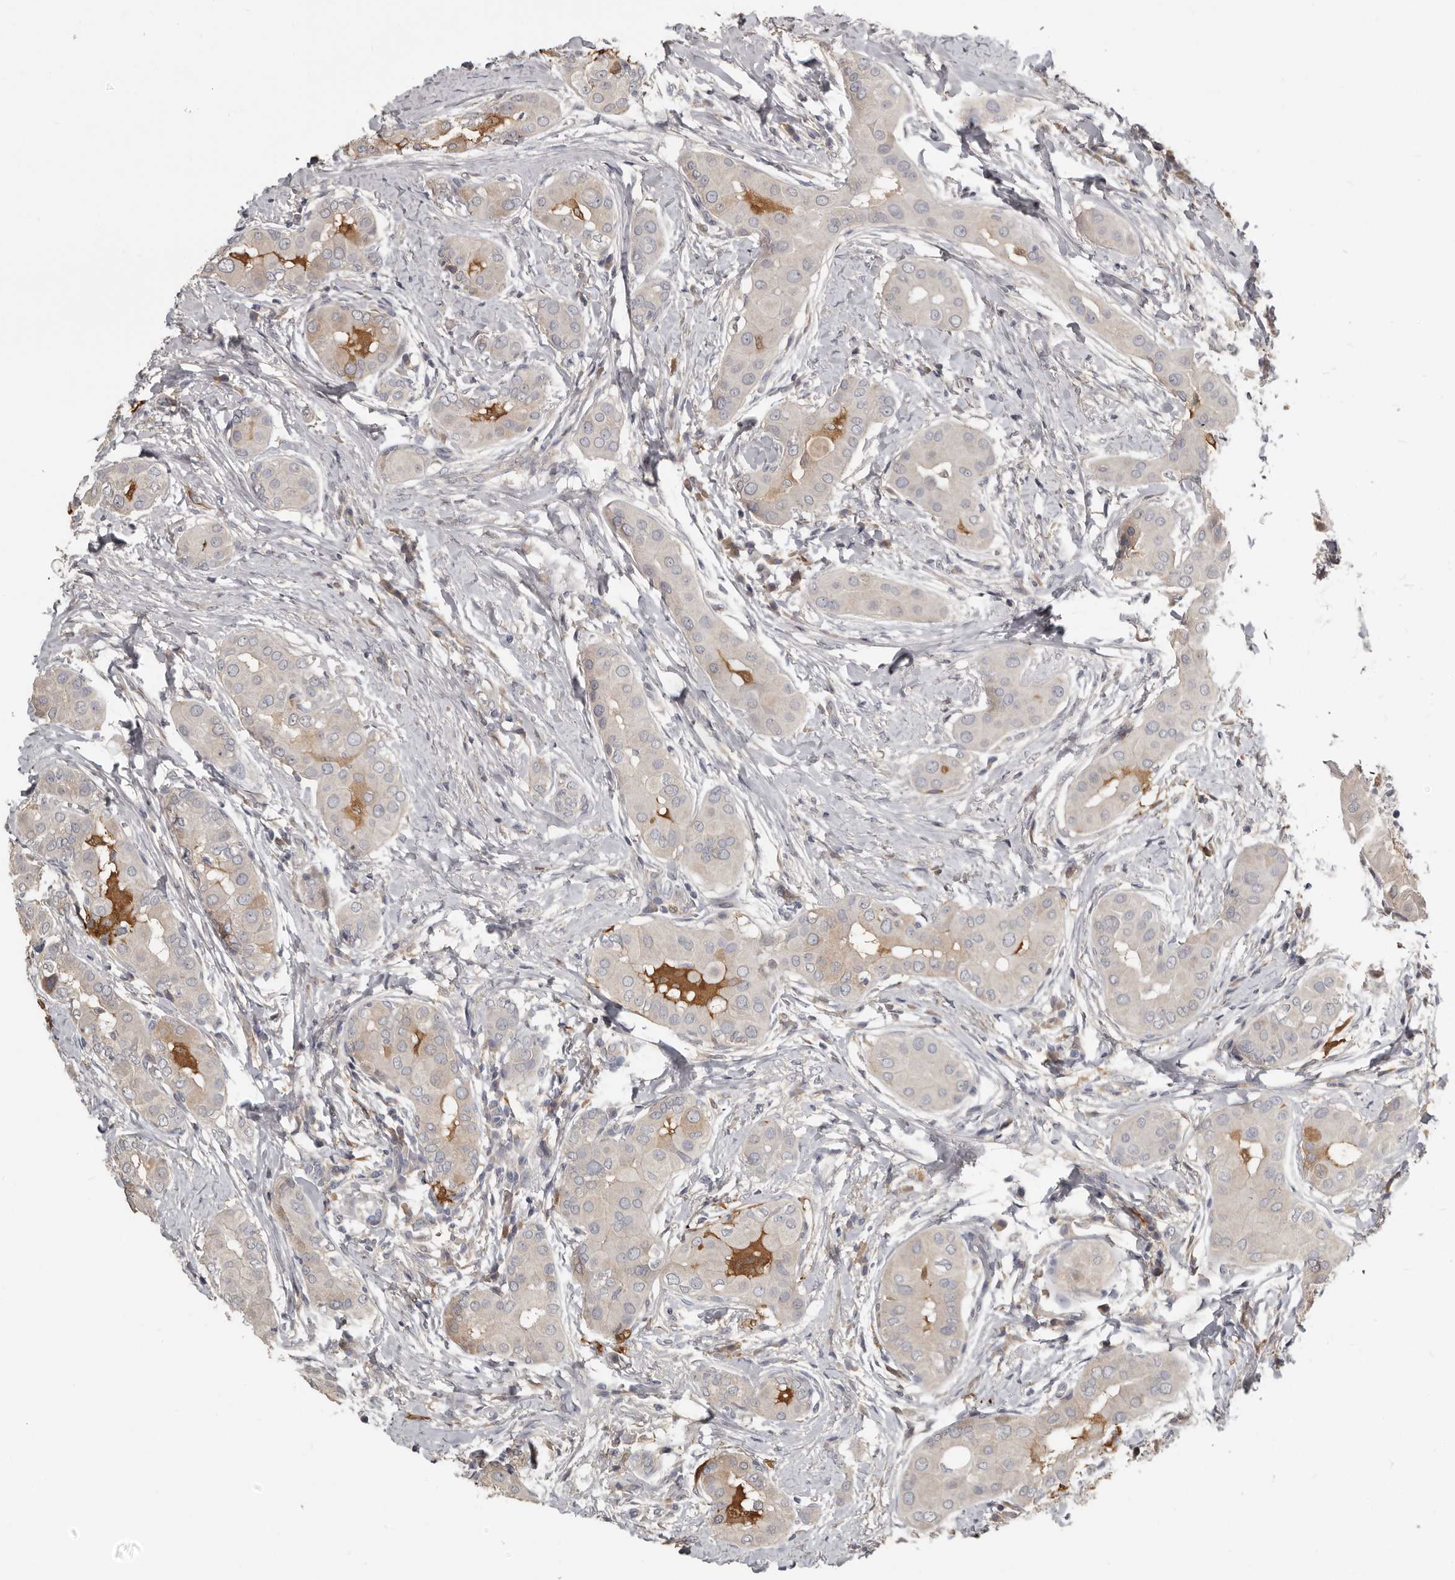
{"staining": {"intensity": "negative", "quantity": "none", "location": "none"}, "tissue": "thyroid cancer", "cell_type": "Tumor cells", "image_type": "cancer", "snomed": [{"axis": "morphology", "description": "Papillary adenocarcinoma, NOS"}, {"axis": "topography", "description": "Thyroid gland"}], "caption": "This is an IHC histopathology image of human thyroid papillary adenocarcinoma. There is no expression in tumor cells.", "gene": "KCNJ8", "patient": {"sex": "male", "age": 33}}